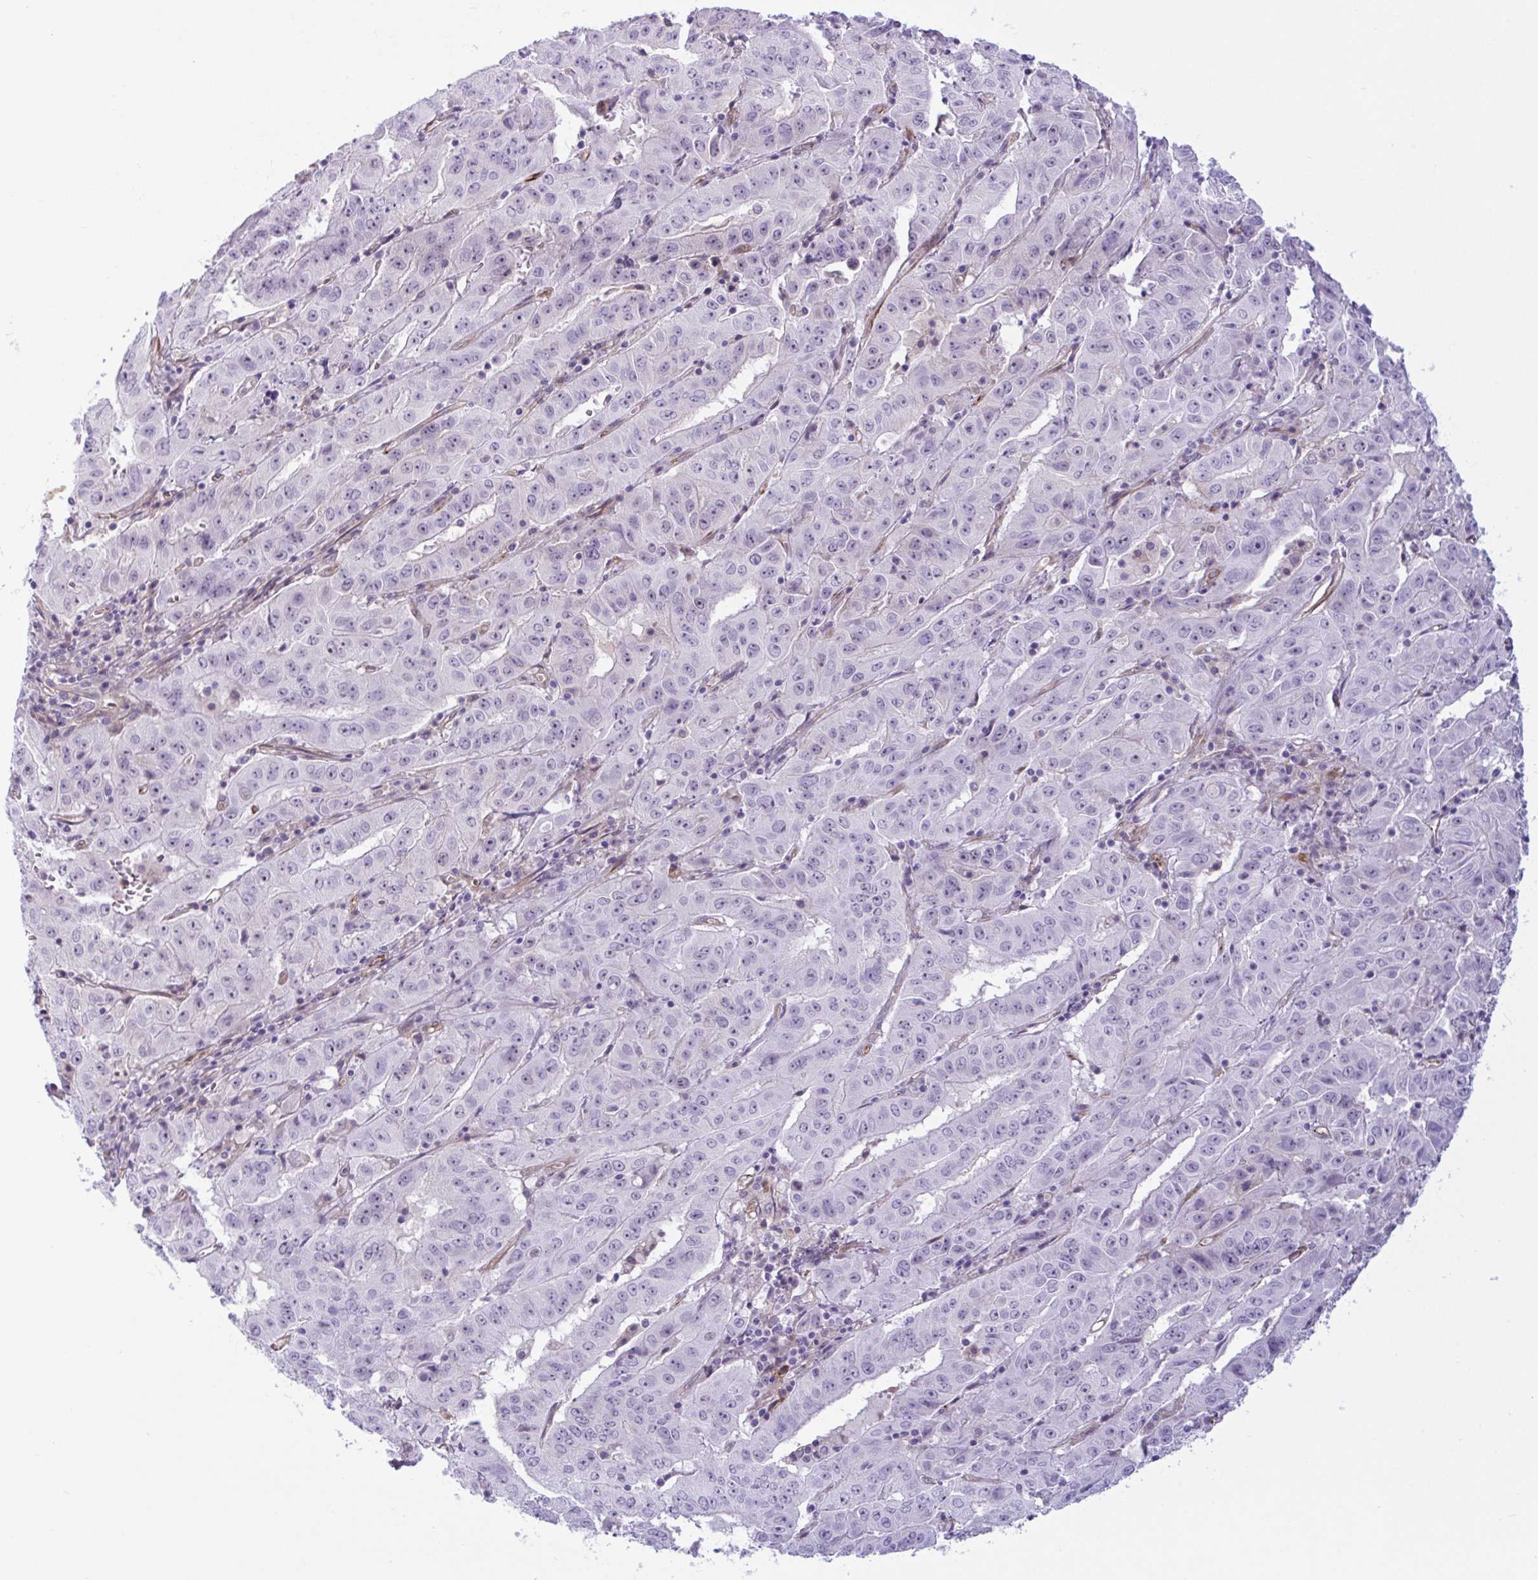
{"staining": {"intensity": "negative", "quantity": "none", "location": "none"}, "tissue": "pancreatic cancer", "cell_type": "Tumor cells", "image_type": "cancer", "snomed": [{"axis": "morphology", "description": "Adenocarcinoma, NOS"}, {"axis": "topography", "description": "Pancreas"}], "caption": "Micrograph shows no significant protein staining in tumor cells of pancreatic adenocarcinoma.", "gene": "PRRT4", "patient": {"sex": "male", "age": 63}}